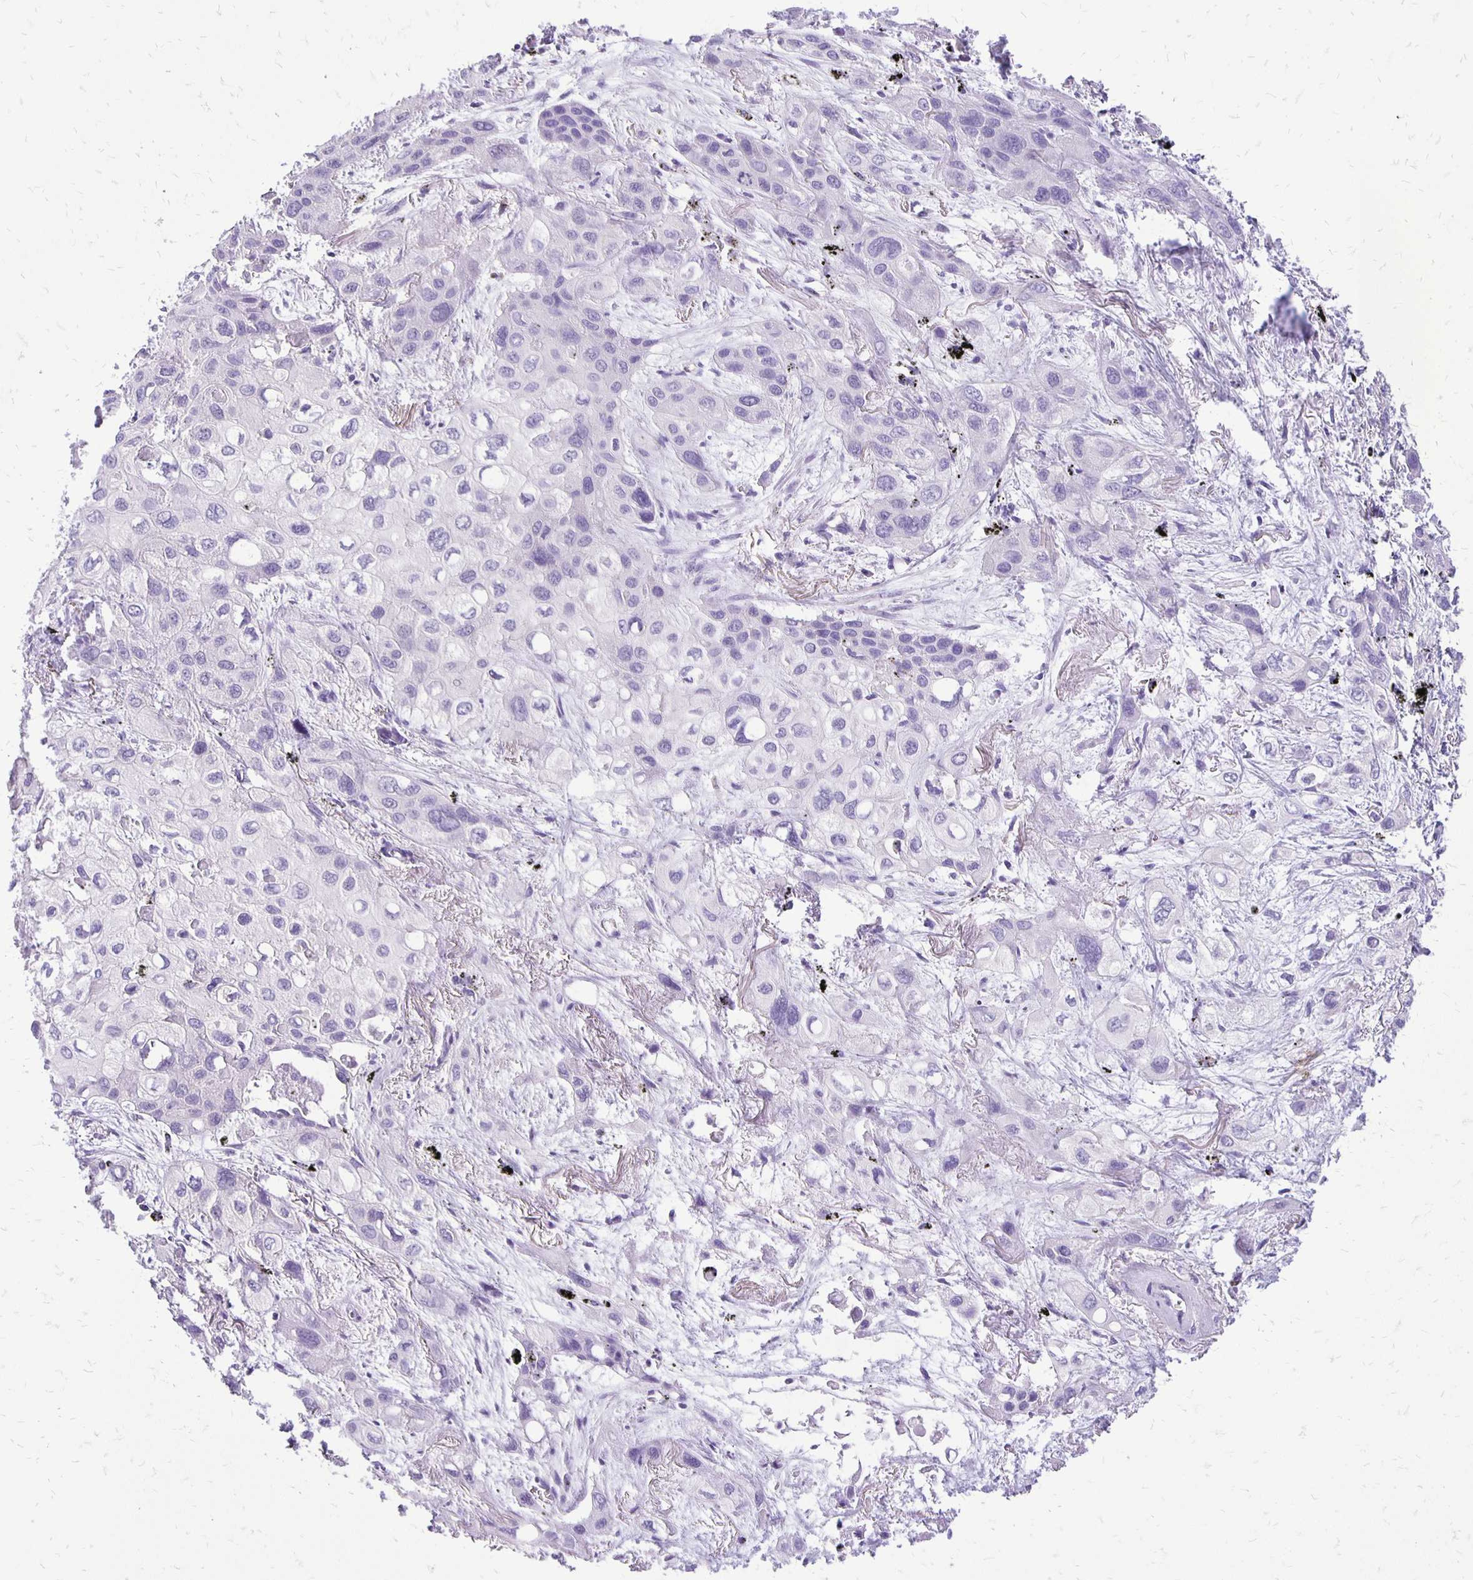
{"staining": {"intensity": "negative", "quantity": "none", "location": "none"}, "tissue": "lung cancer", "cell_type": "Tumor cells", "image_type": "cancer", "snomed": [{"axis": "morphology", "description": "Squamous cell carcinoma, NOS"}, {"axis": "morphology", "description": "Squamous cell carcinoma, metastatic, NOS"}, {"axis": "topography", "description": "Lung"}], "caption": "Tumor cells show no significant protein staining in lung cancer (metastatic squamous cell carcinoma).", "gene": "ANKRD45", "patient": {"sex": "male", "age": 59}}